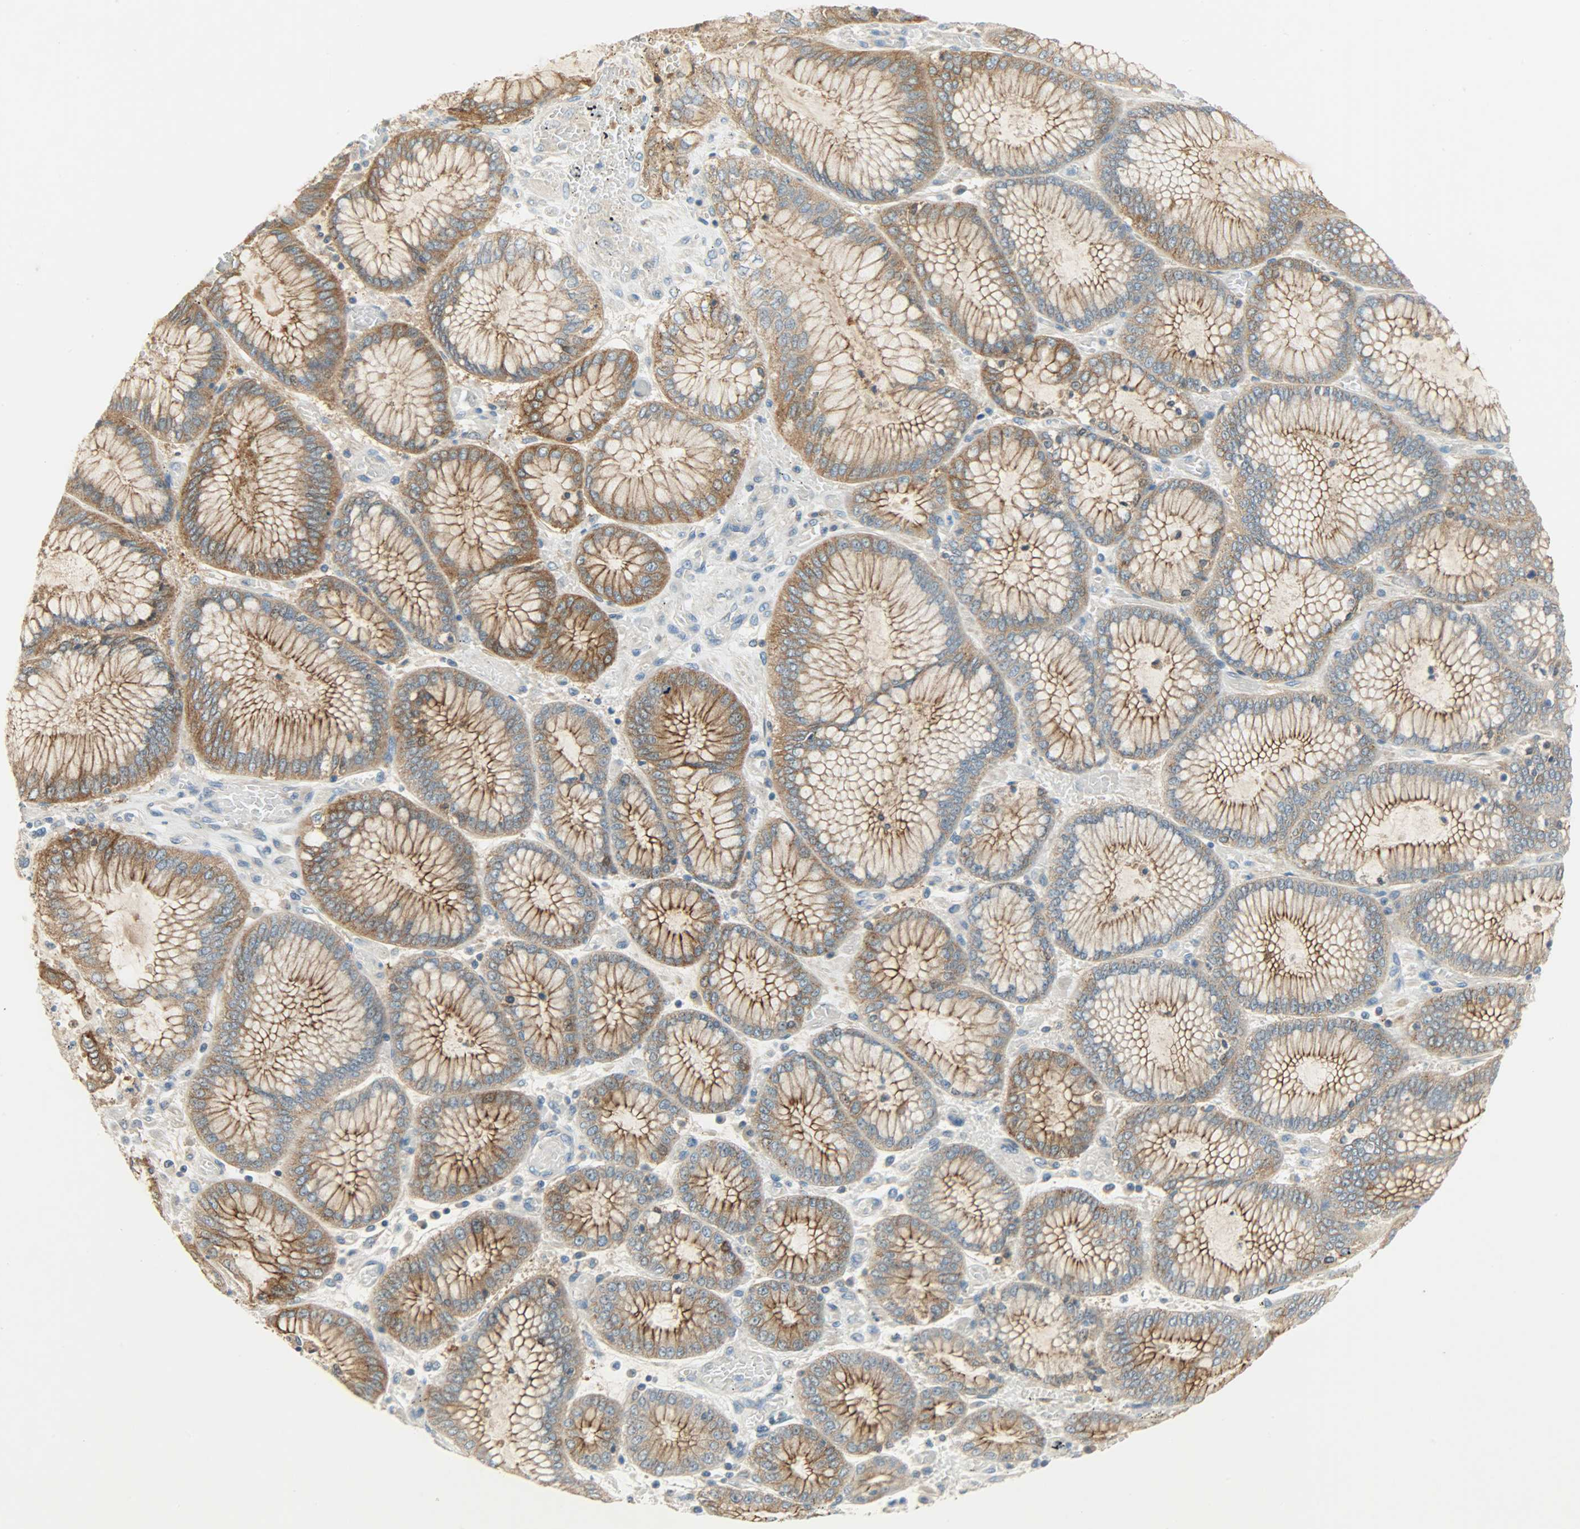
{"staining": {"intensity": "strong", "quantity": ">75%", "location": "cytoplasmic/membranous"}, "tissue": "stomach cancer", "cell_type": "Tumor cells", "image_type": "cancer", "snomed": [{"axis": "morphology", "description": "Normal tissue, NOS"}, {"axis": "morphology", "description": "Adenocarcinoma, NOS"}, {"axis": "topography", "description": "Stomach, upper"}, {"axis": "topography", "description": "Stomach"}], "caption": "Immunohistochemistry staining of stomach cancer, which shows high levels of strong cytoplasmic/membranous positivity in approximately >75% of tumor cells indicating strong cytoplasmic/membranous protein staining. The staining was performed using DAB (brown) for protein detection and nuclei were counterstained in hematoxylin (blue).", "gene": "DSG2", "patient": {"sex": "male", "age": 76}}